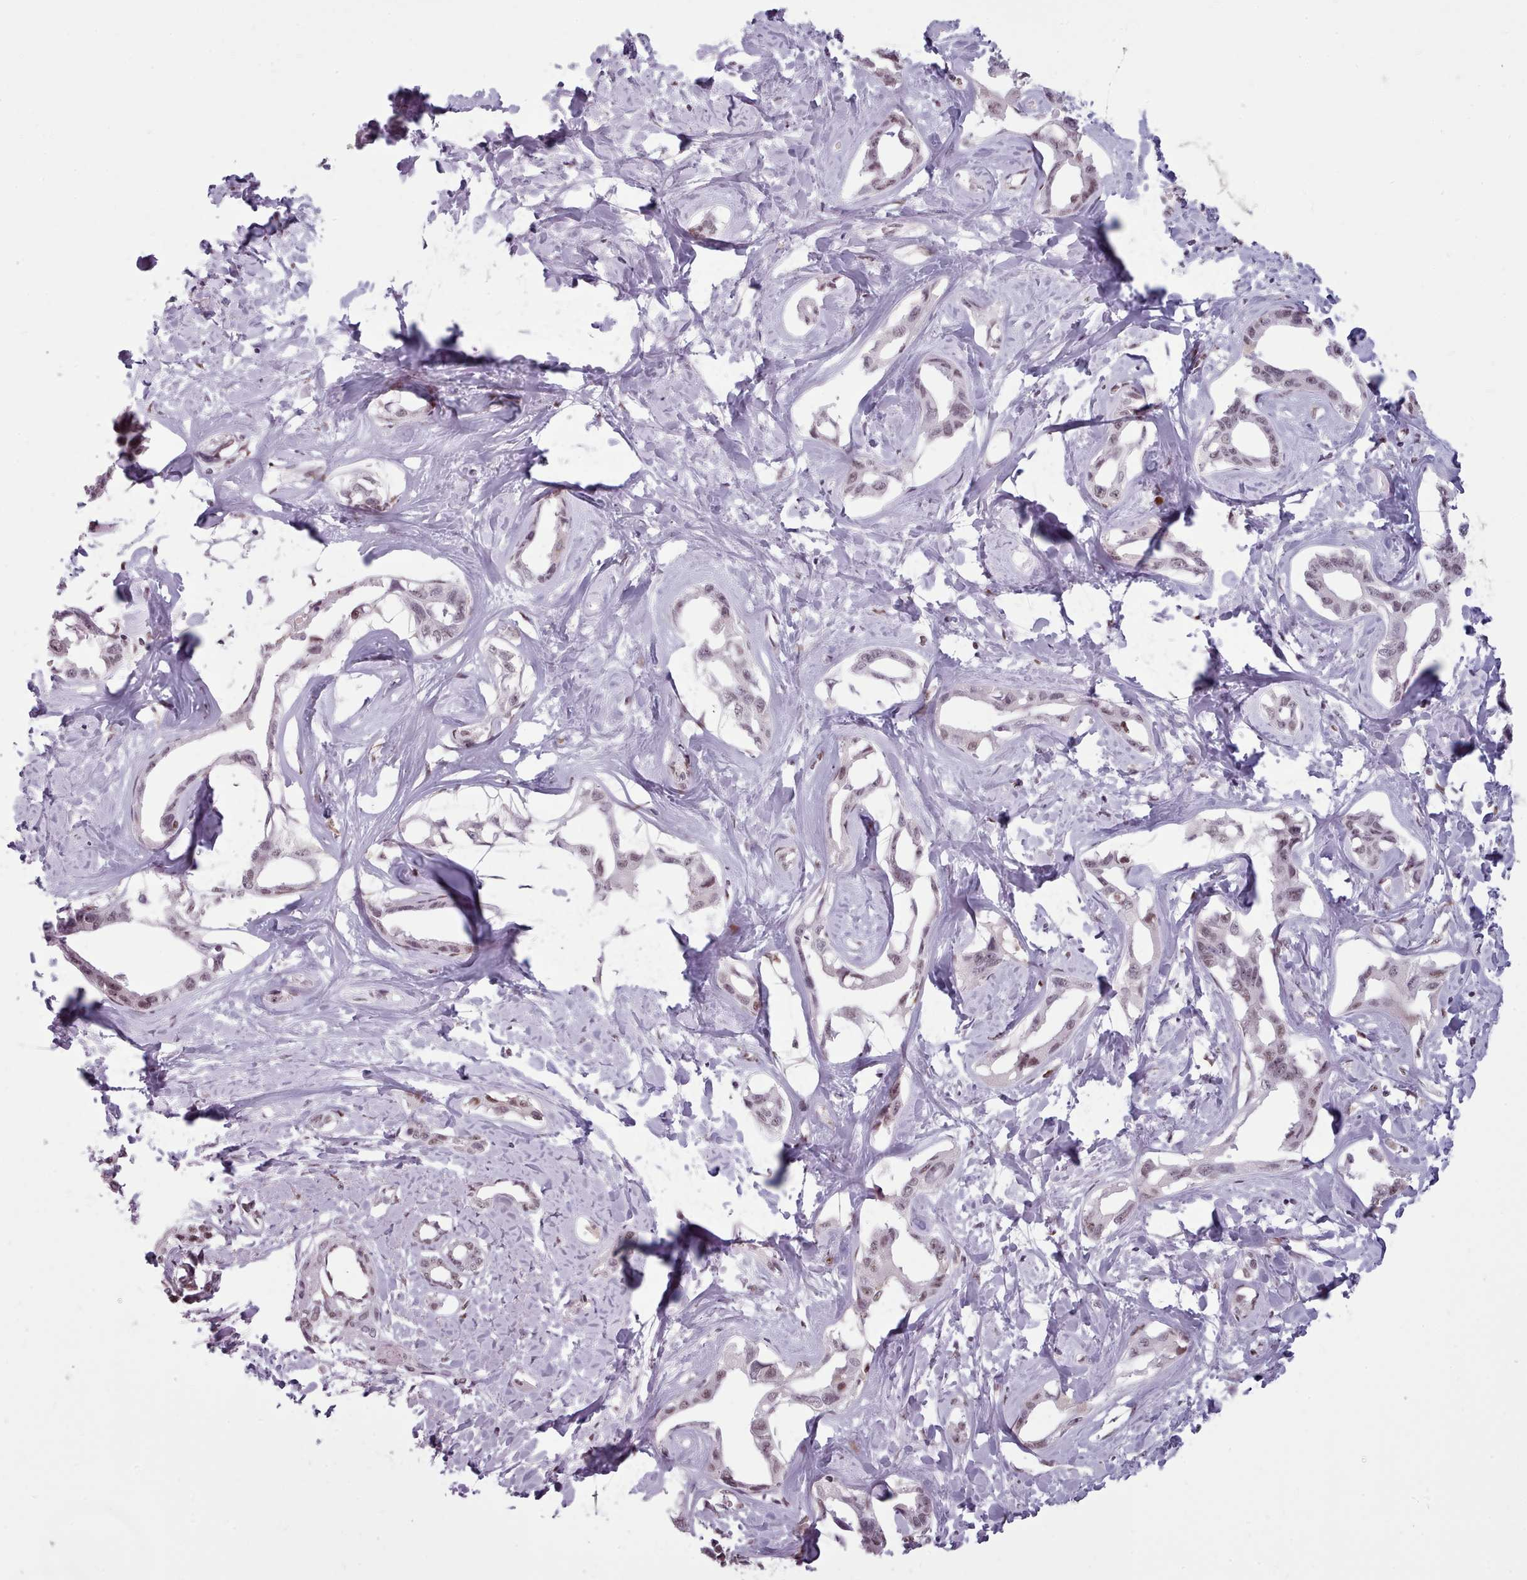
{"staining": {"intensity": "moderate", "quantity": ">75%", "location": "nuclear"}, "tissue": "liver cancer", "cell_type": "Tumor cells", "image_type": "cancer", "snomed": [{"axis": "morphology", "description": "Cholangiocarcinoma"}, {"axis": "topography", "description": "Liver"}], "caption": "Liver cholangiocarcinoma tissue reveals moderate nuclear staining in about >75% of tumor cells", "gene": "SRRM1", "patient": {"sex": "male", "age": 59}}